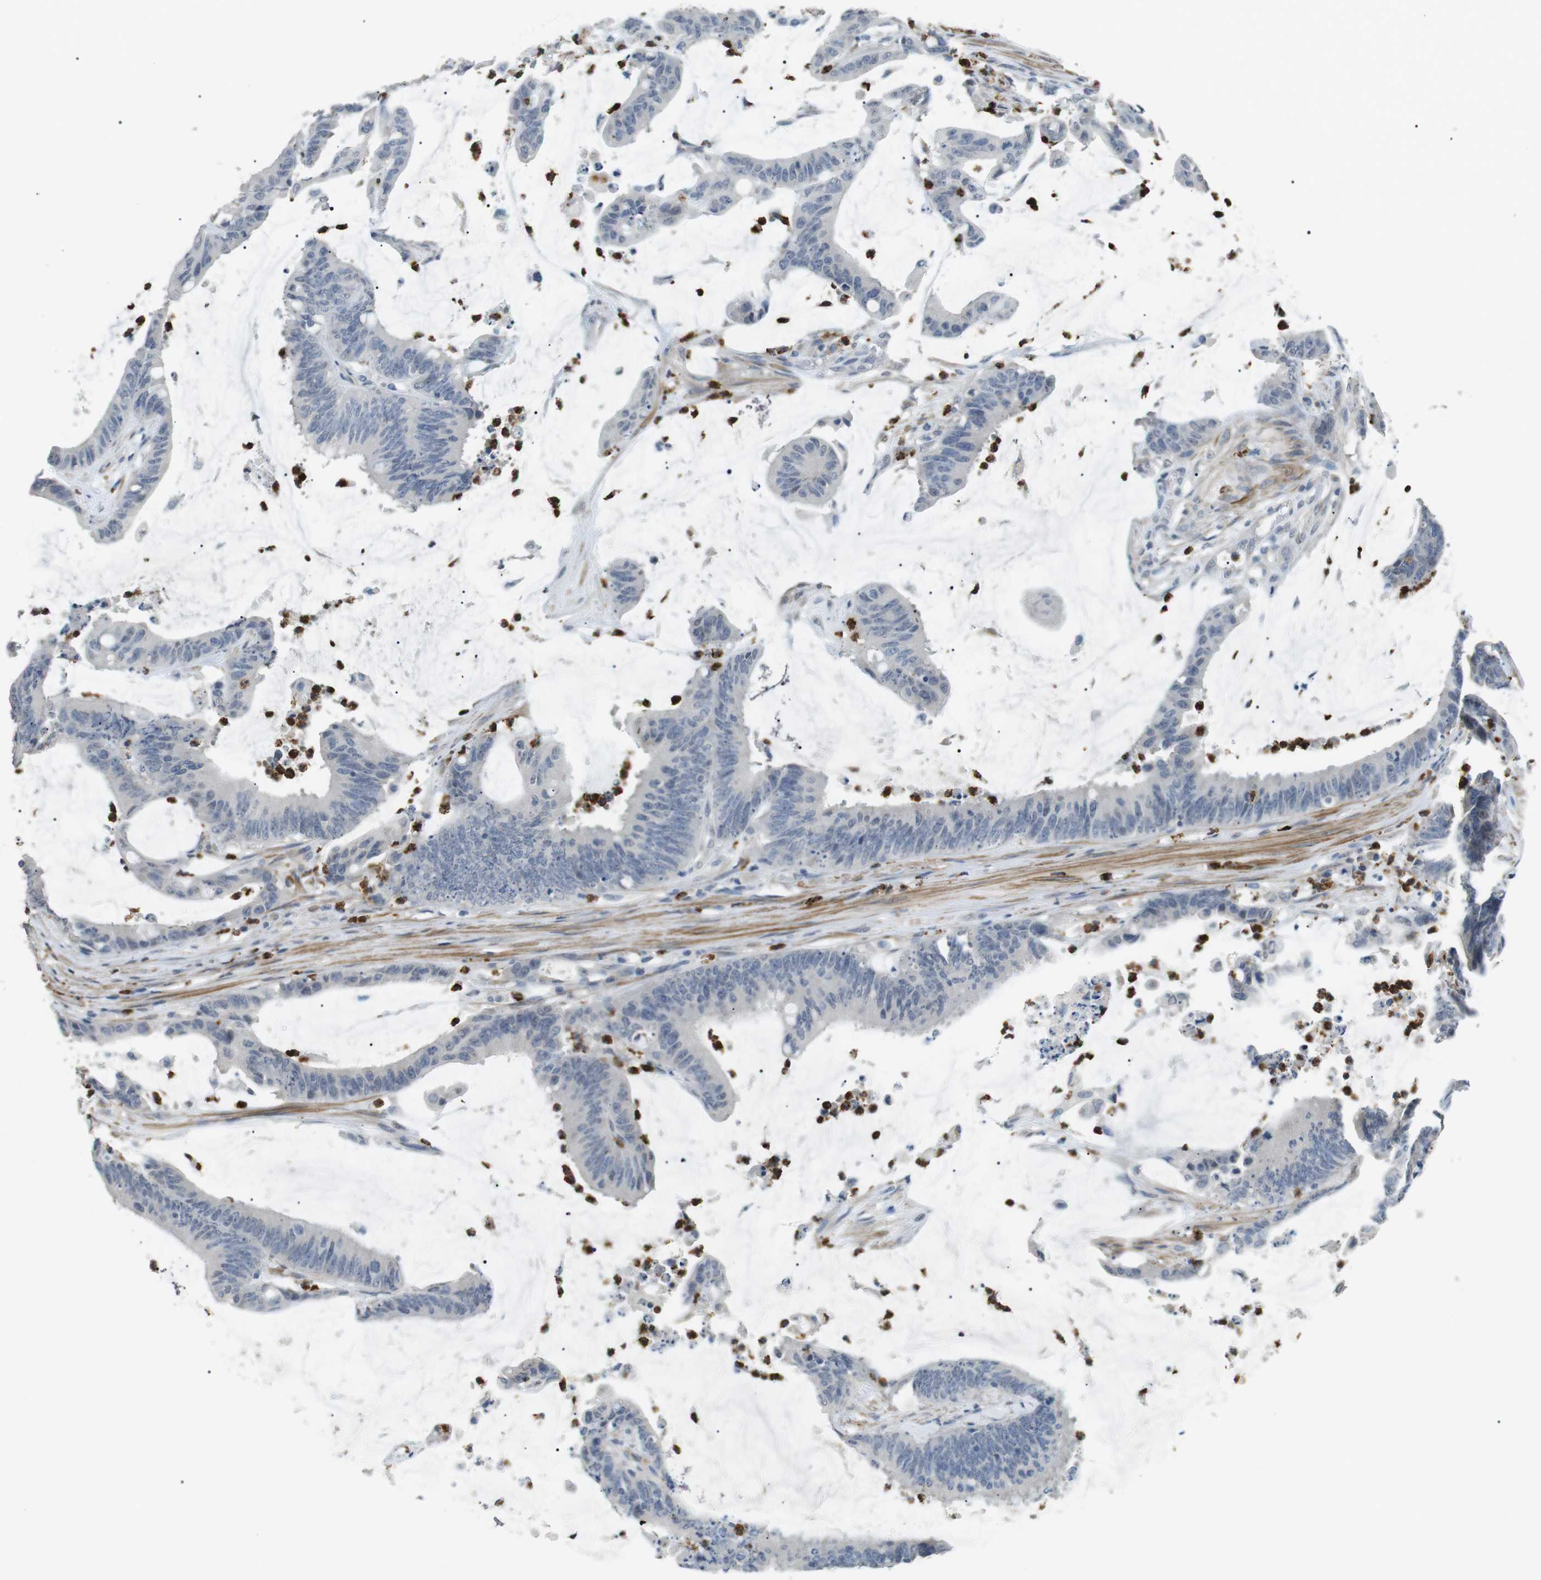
{"staining": {"intensity": "negative", "quantity": "none", "location": "none"}, "tissue": "colorectal cancer", "cell_type": "Tumor cells", "image_type": "cancer", "snomed": [{"axis": "morphology", "description": "Adenocarcinoma, NOS"}, {"axis": "topography", "description": "Rectum"}], "caption": "Histopathology image shows no protein staining in tumor cells of colorectal cancer tissue. (DAB immunohistochemistry (IHC), high magnification).", "gene": "GZMM", "patient": {"sex": "female", "age": 66}}